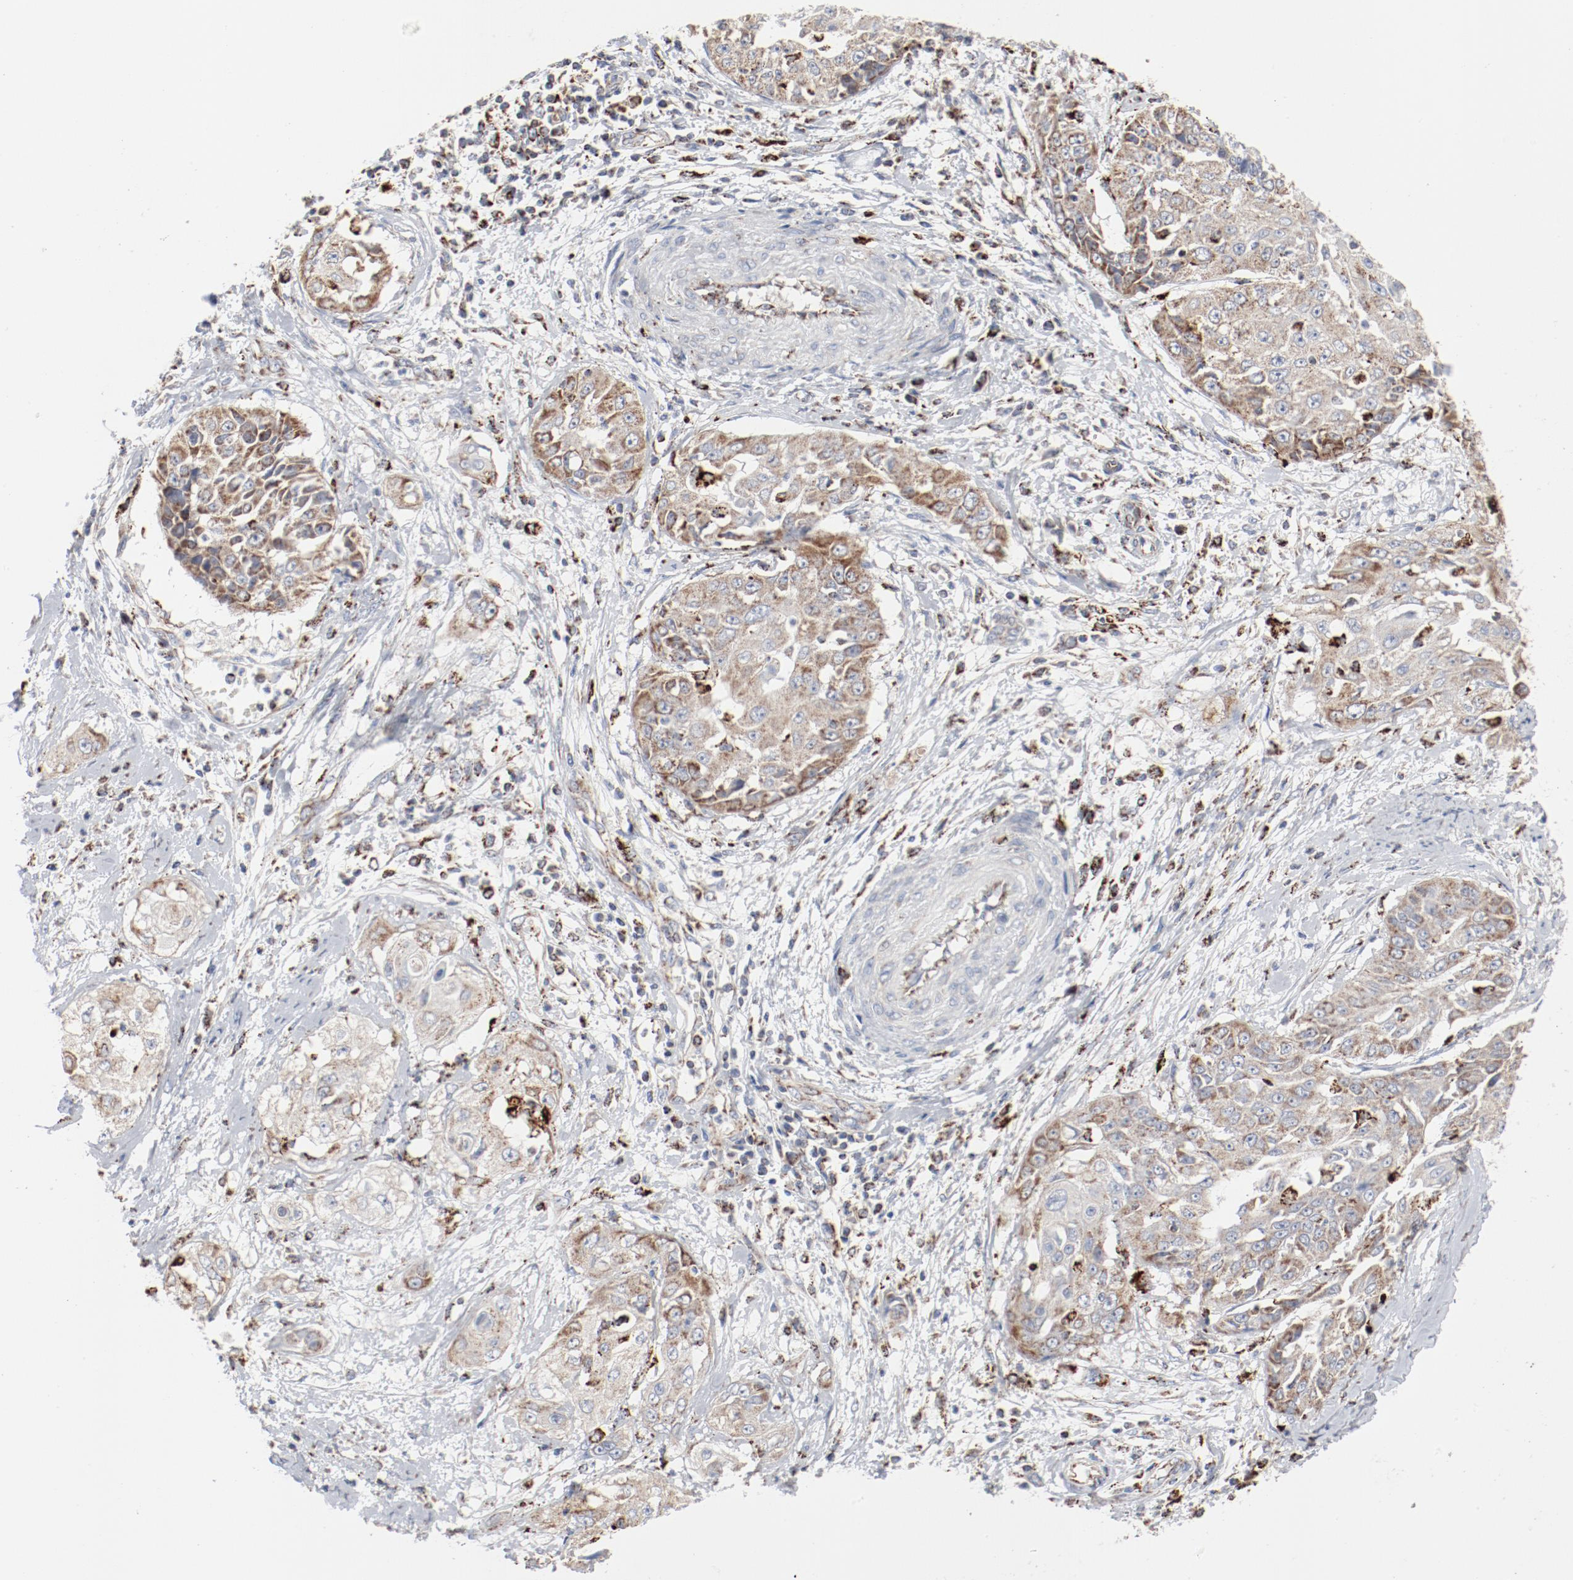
{"staining": {"intensity": "weak", "quantity": ">75%", "location": "cytoplasmic/membranous"}, "tissue": "cervical cancer", "cell_type": "Tumor cells", "image_type": "cancer", "snomed": [{"axis": "morphology", "description": "Squamous cell carcinoma, NOS"}, {"axis": "topography", "description": "Cervix"}], "caption": "High-magnification brightfield microscopy of squamous cell carcinoma (cervical) stained with DAB (brown) and counterstained with hematoxylin (blue). tumor cells exhibit weak cytoplasmic/membranous positivity is seen in about>75% of cells. (DAB IHC with brightfield microscopy, high magnification).", "gene": "SETD3", "patient": {"sex": "female", "age": 64}}